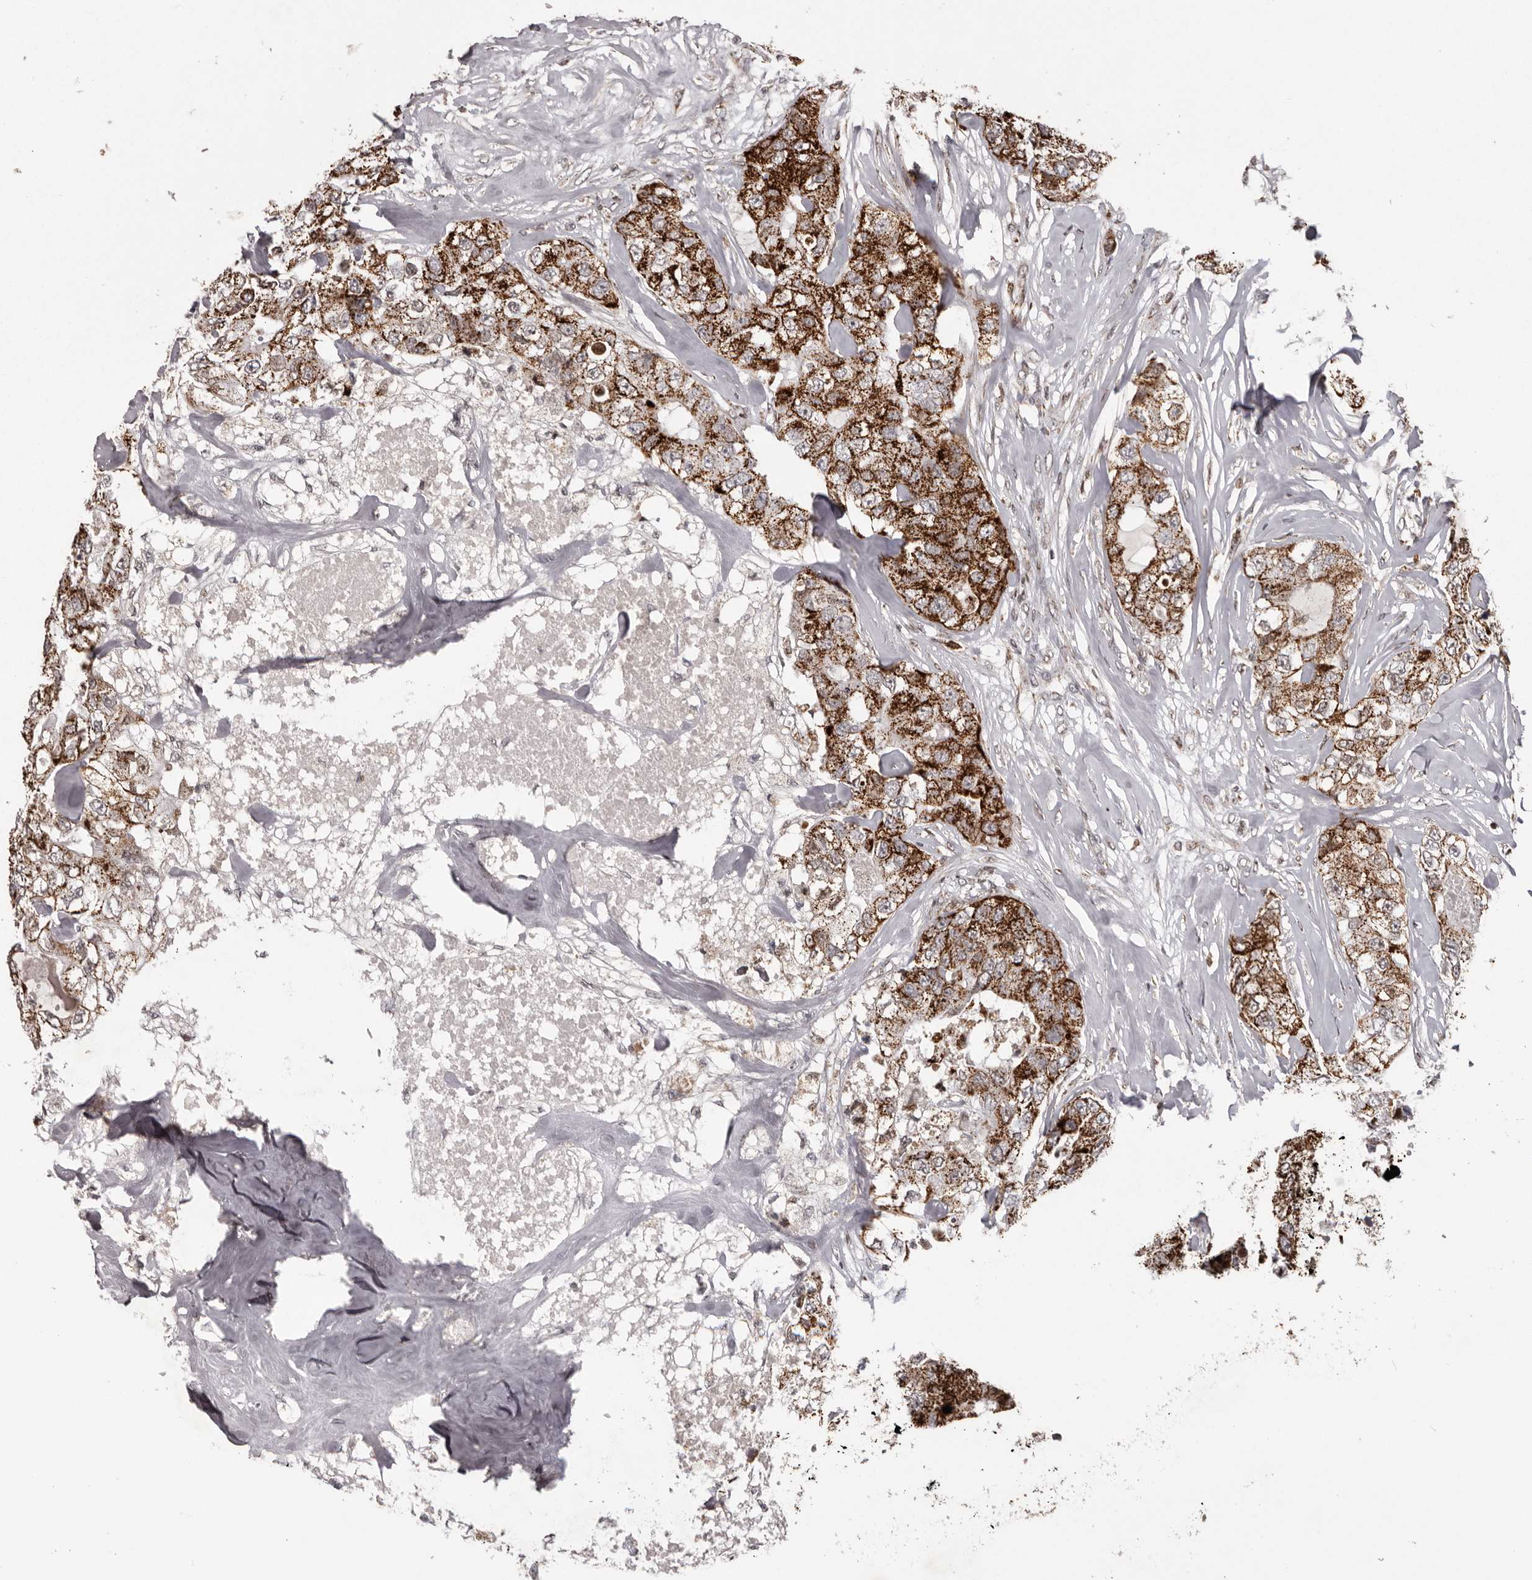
{"staining": {"intensity": "strong", "quantity": ">75%", "location": "cytoplasmic/membranous"}, "tissue": "breast cancer", "cell_type": "Tumor cells", "image_type": "cancer", "snomed": [{"axis": "morphology", "description": "Duct carcinoma"}, {"axis": "topography", "description": "Breast"}], "caption": "About >75% of tumor cells in breast intraductal carcinoma exhibit strong cytoplasmic/membranous protein positivity as visualized by brown immunohistochemical staining.", "gene": "C17orf99", "patient": {"sex": "female", "age": 62}}